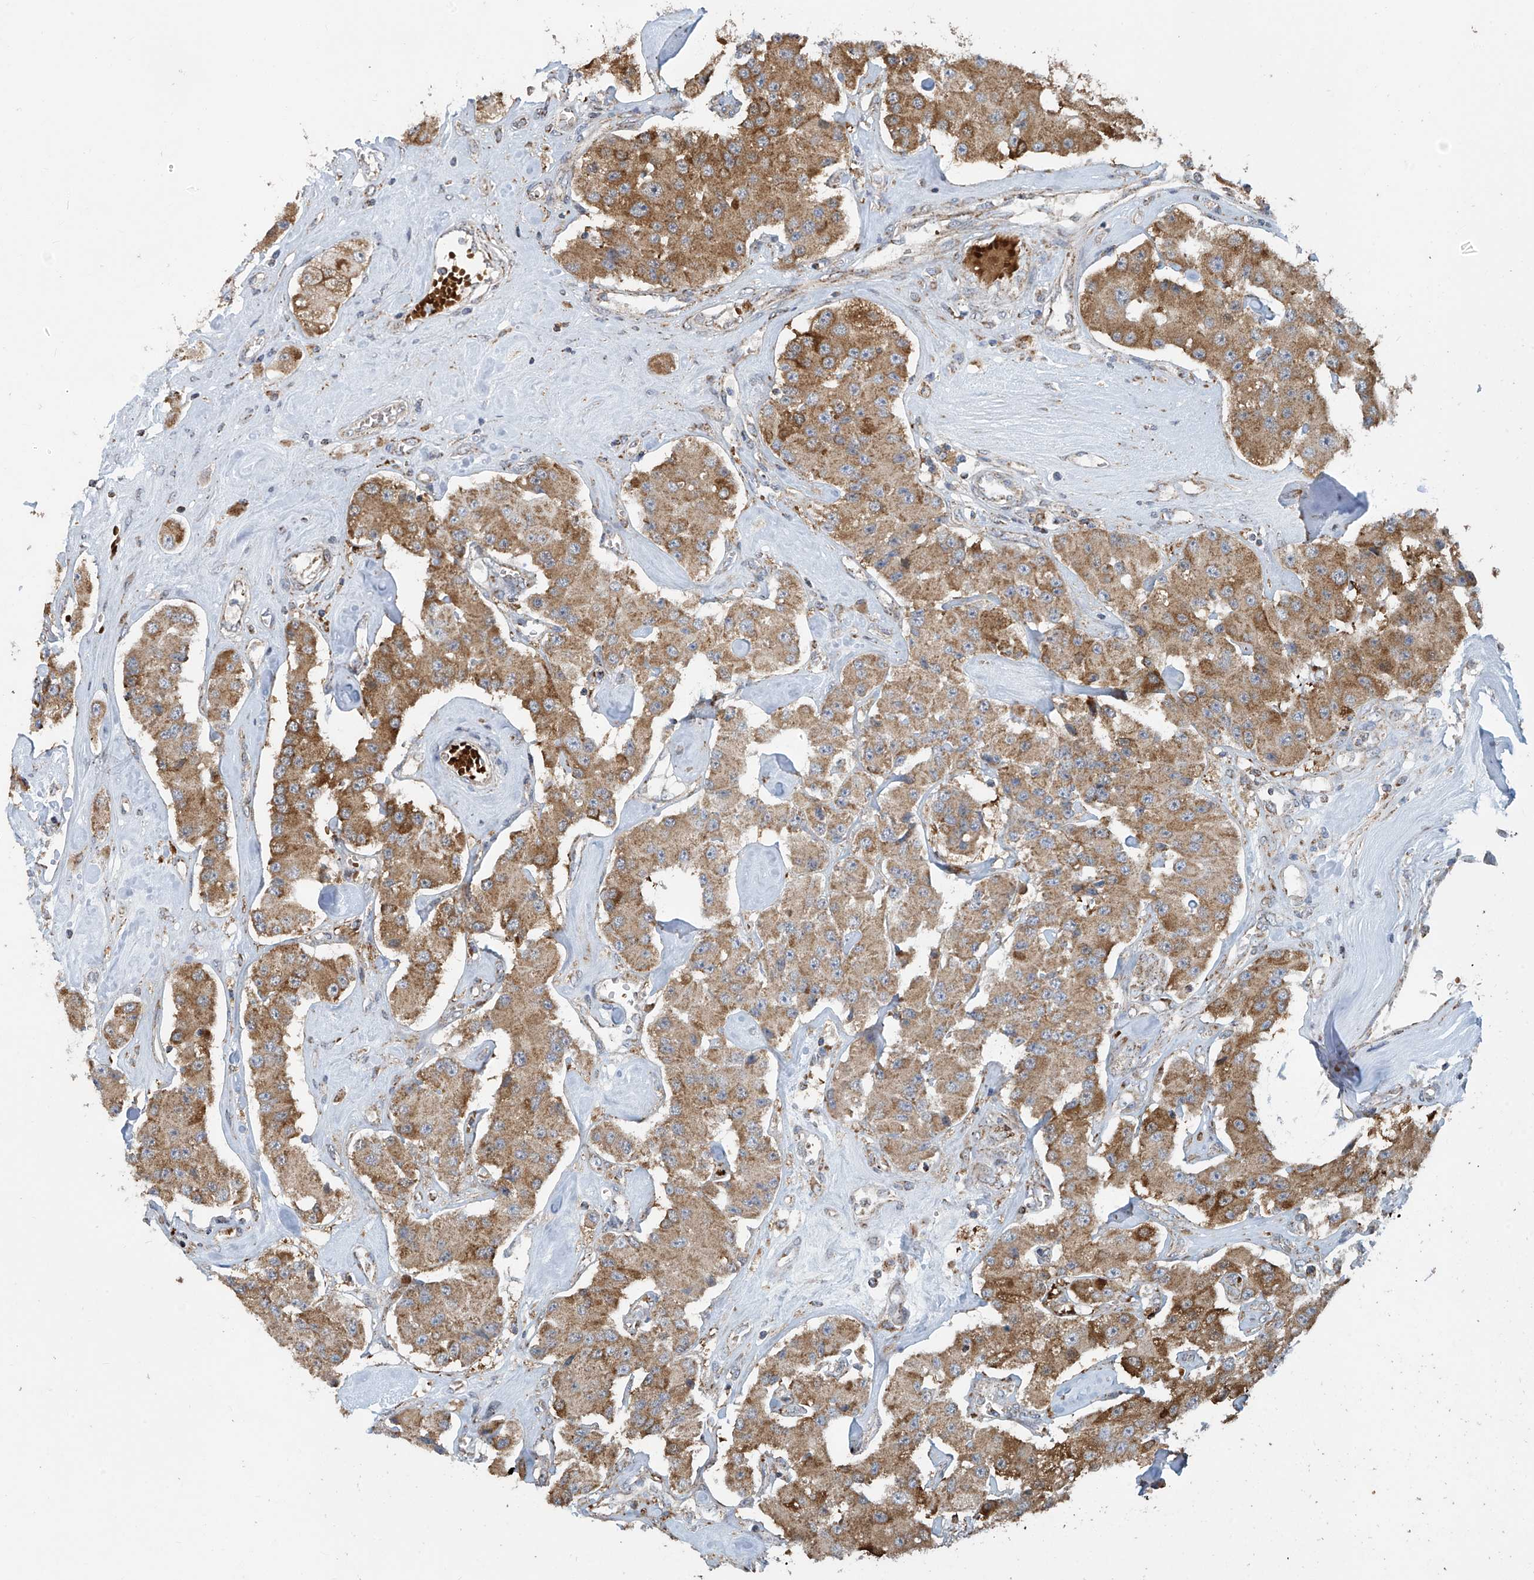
{"staining": {"intensity": "moderate", "quantity": ">75%", "location": "cytoplasmic/membranous"}, "tissue": "carcinoid", "cell_type": "Tumor cells", "image_type": "cancer", "snomed": [{"axis": "morphology", "description": "Carcinoid, malignant, NOS"}, {"axis": "topography", "description": "Pancreas"}], "caption": "Brown immunohistochemical staining in carcinoid (malignant) shows moderate cytoplasmic/membranous staining in about >75% of tumor cells.", "gene": "COMMD1", "patient": {"sex": "male", "age": 41}}